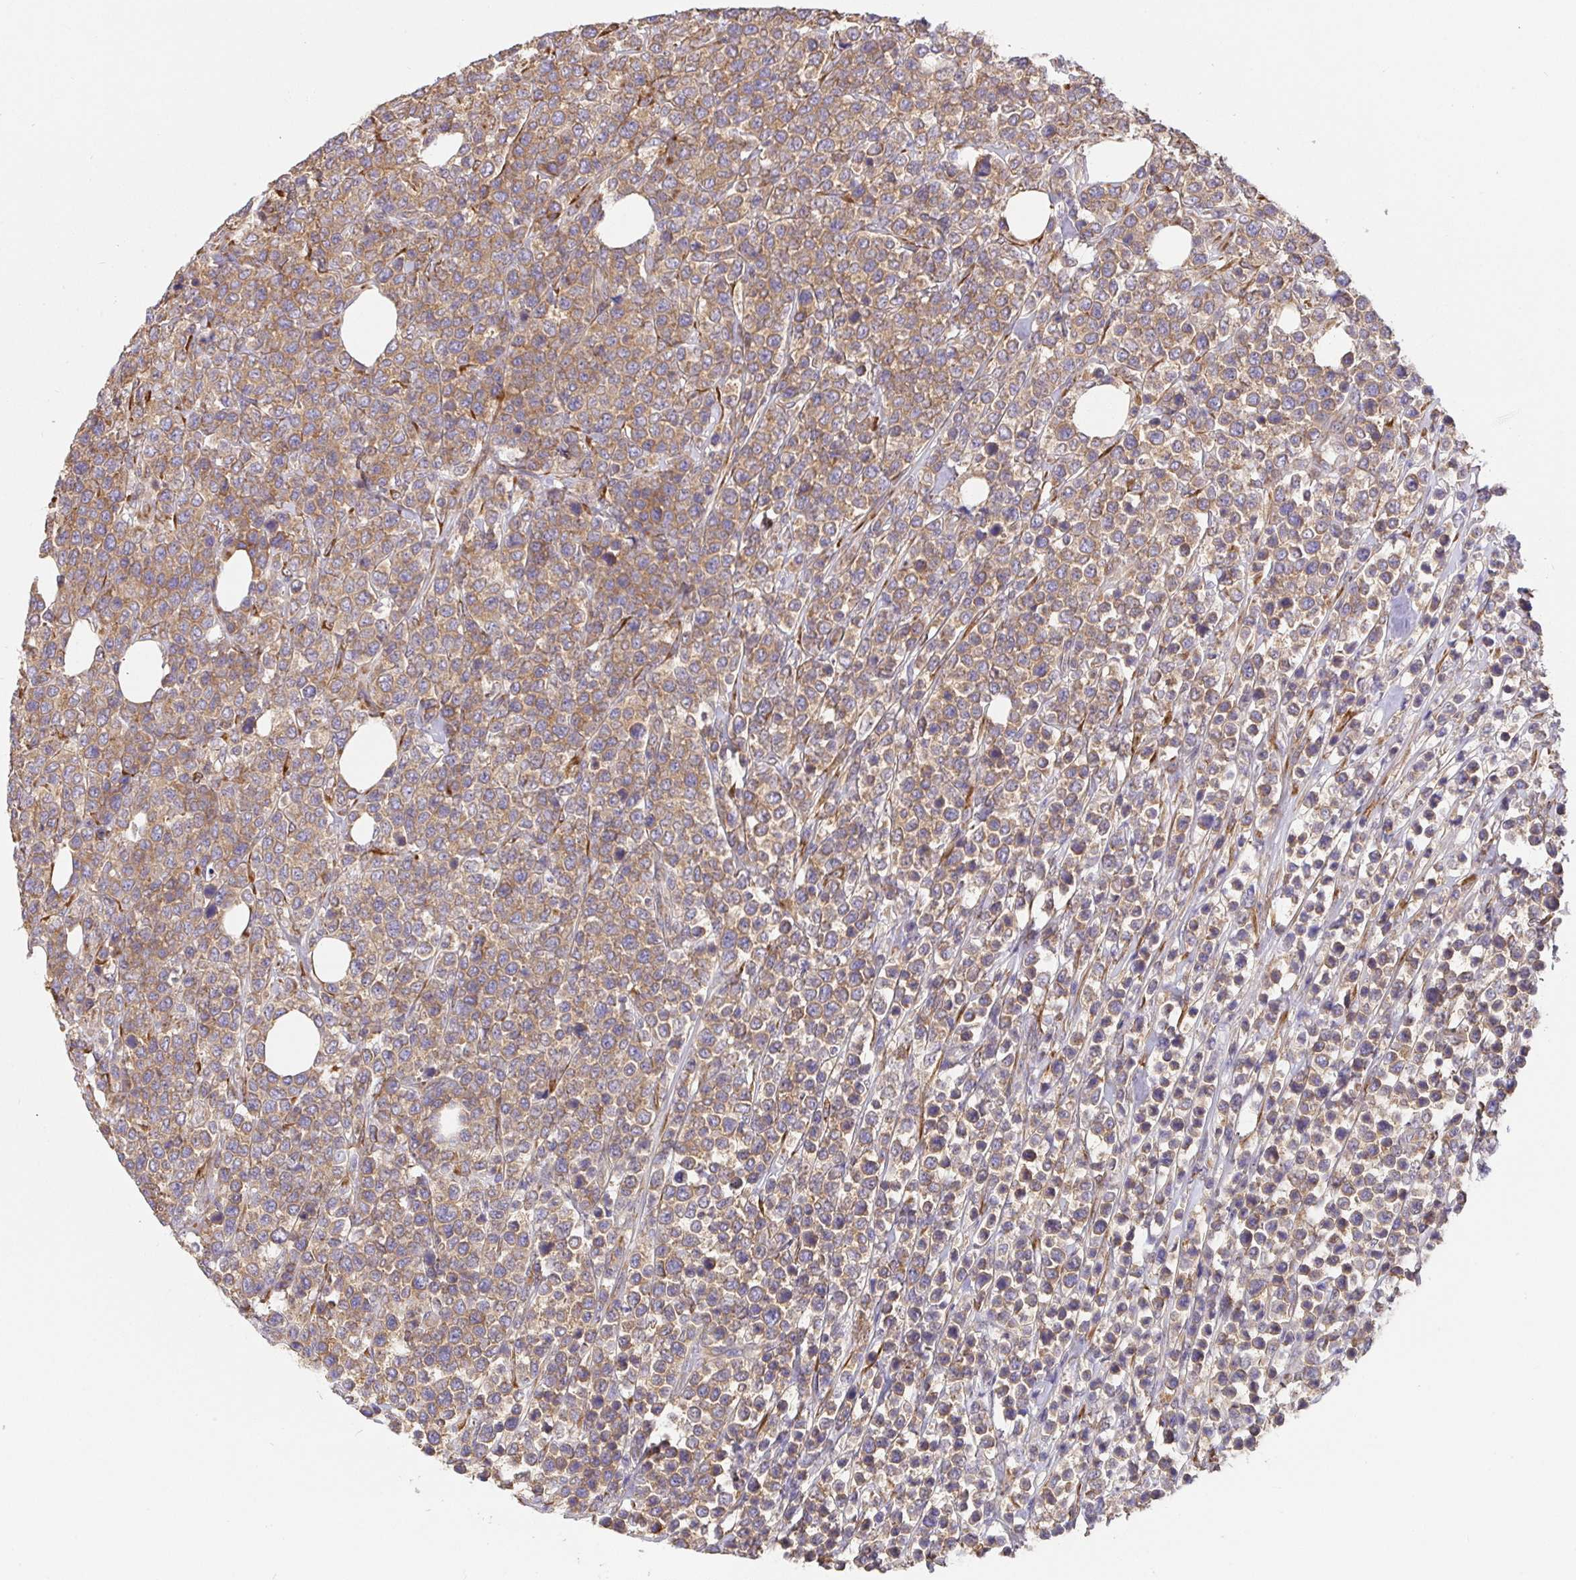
{"staining": {"intensity": "moderate", "quantity": ">75%", "location": "cytoplasmic/membranous"}, "tissue": "lymphoma", "cell_type": "Tumor cells", "image_type": "cancer", "snomed": [{"axis": "morphology", "description": "Malignant lymphoma, non-Hodgkin's type, High grade"}, {"axis": "topography", "description": "Soft tissue"}], "caption": "Immunohistochemical staining of human lymphoma displays medium levels of moderate cytoplasmic/membranous expression in approximately >75% of tumor cells.", "gene": "PDPK1", "patient": {"sex": "female", "age": 56}}